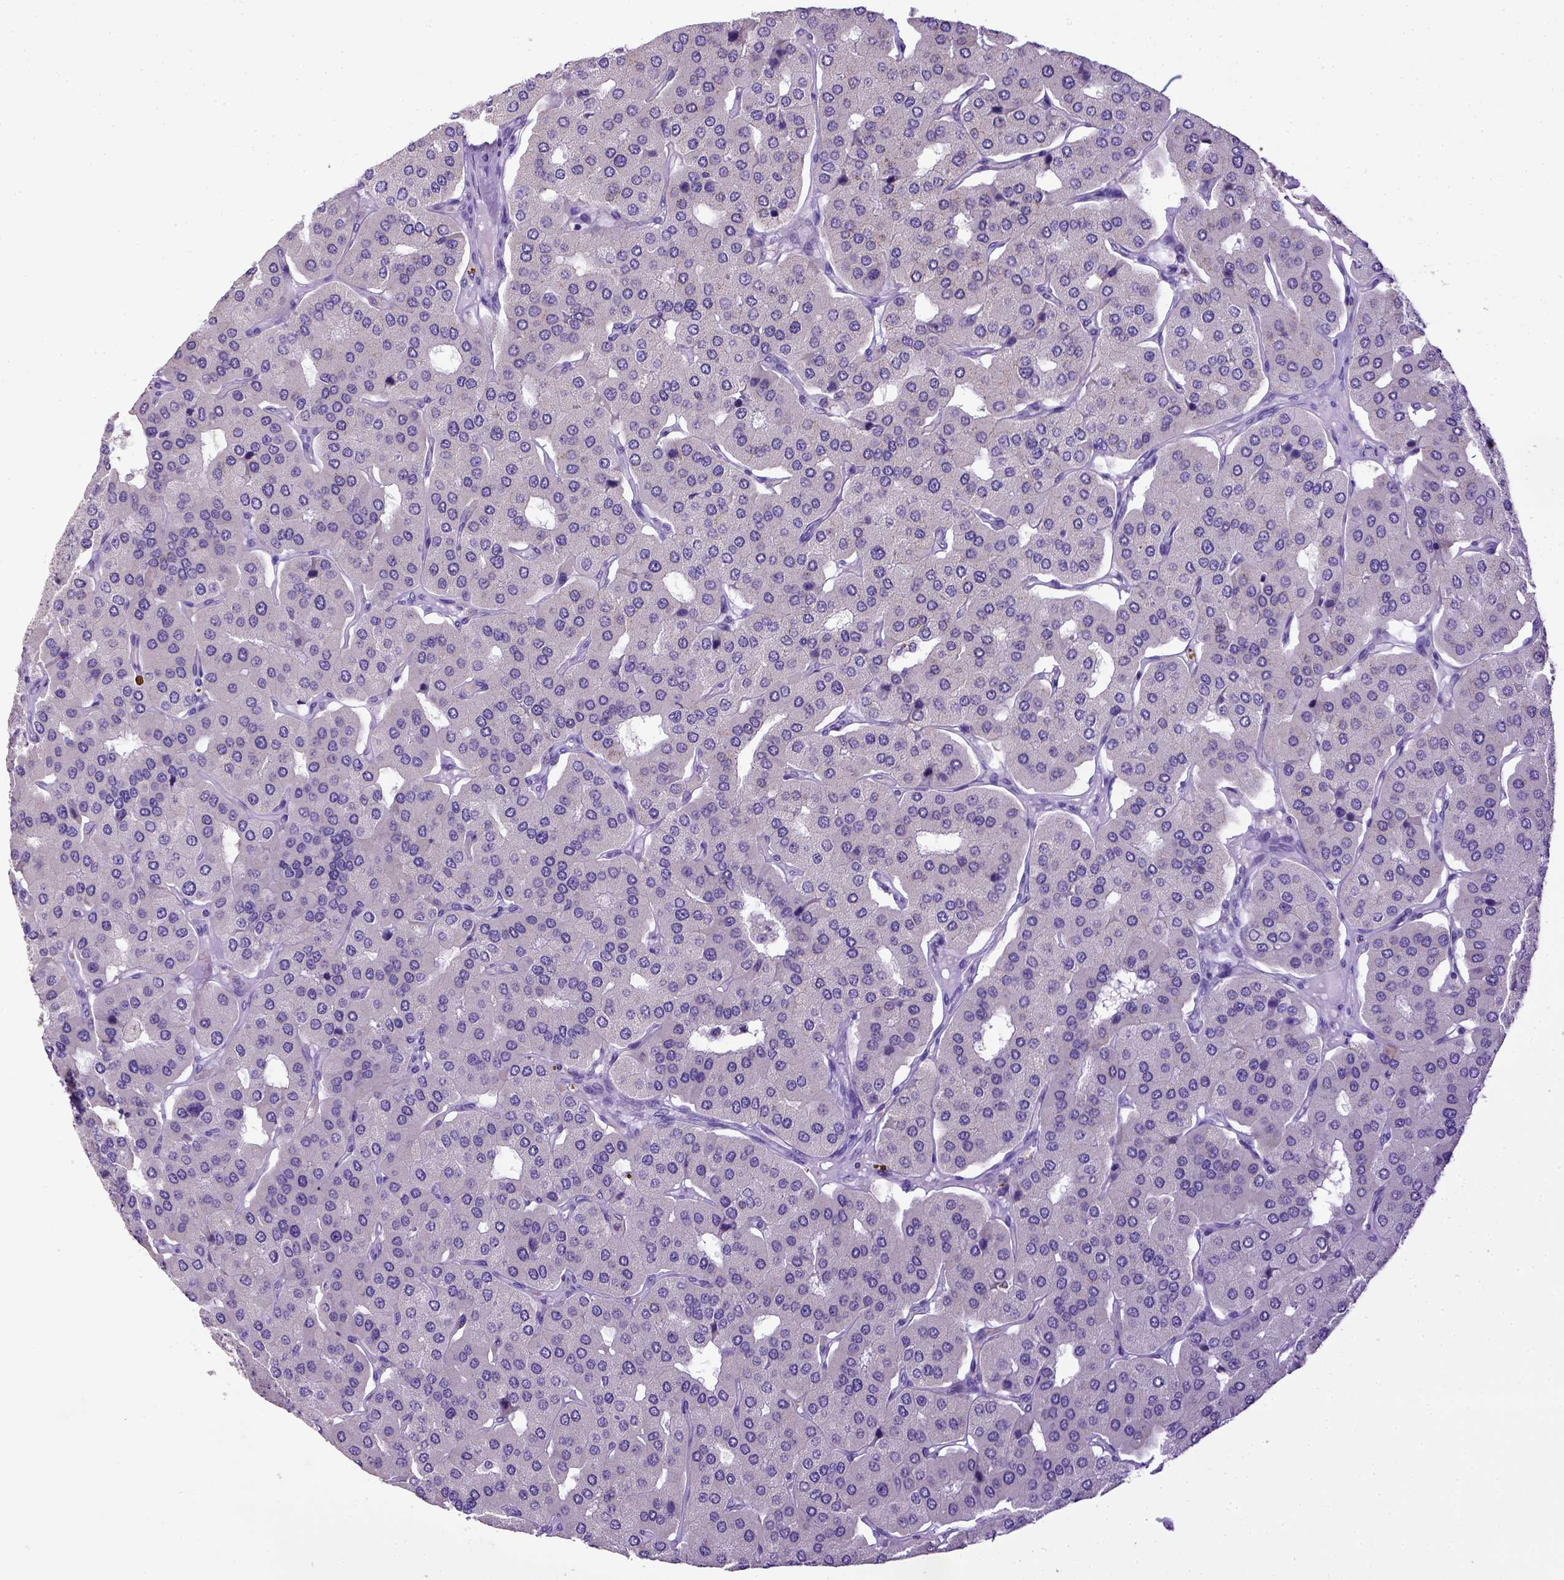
{"staining": {"intensity": "negative", "quantity": "none", "location": "none"}, "tissue": "parathyroid gland", "cell_type": "Glandular cells", "image_type": "normal", "snomed": [{"axis": "morphology", "description": "Normal tissue, NOS"}, {"axis": "morphology", "description": "Adenoma, NOS"}, {"axis": "topography", "description": "Parathyroid gland"}], "caption": "Glandular cells are negative for protein expression in unremarkable human parathyroid gland.", "gene": "SPEF1", "patient": {"sex": "female", "age": 86}}